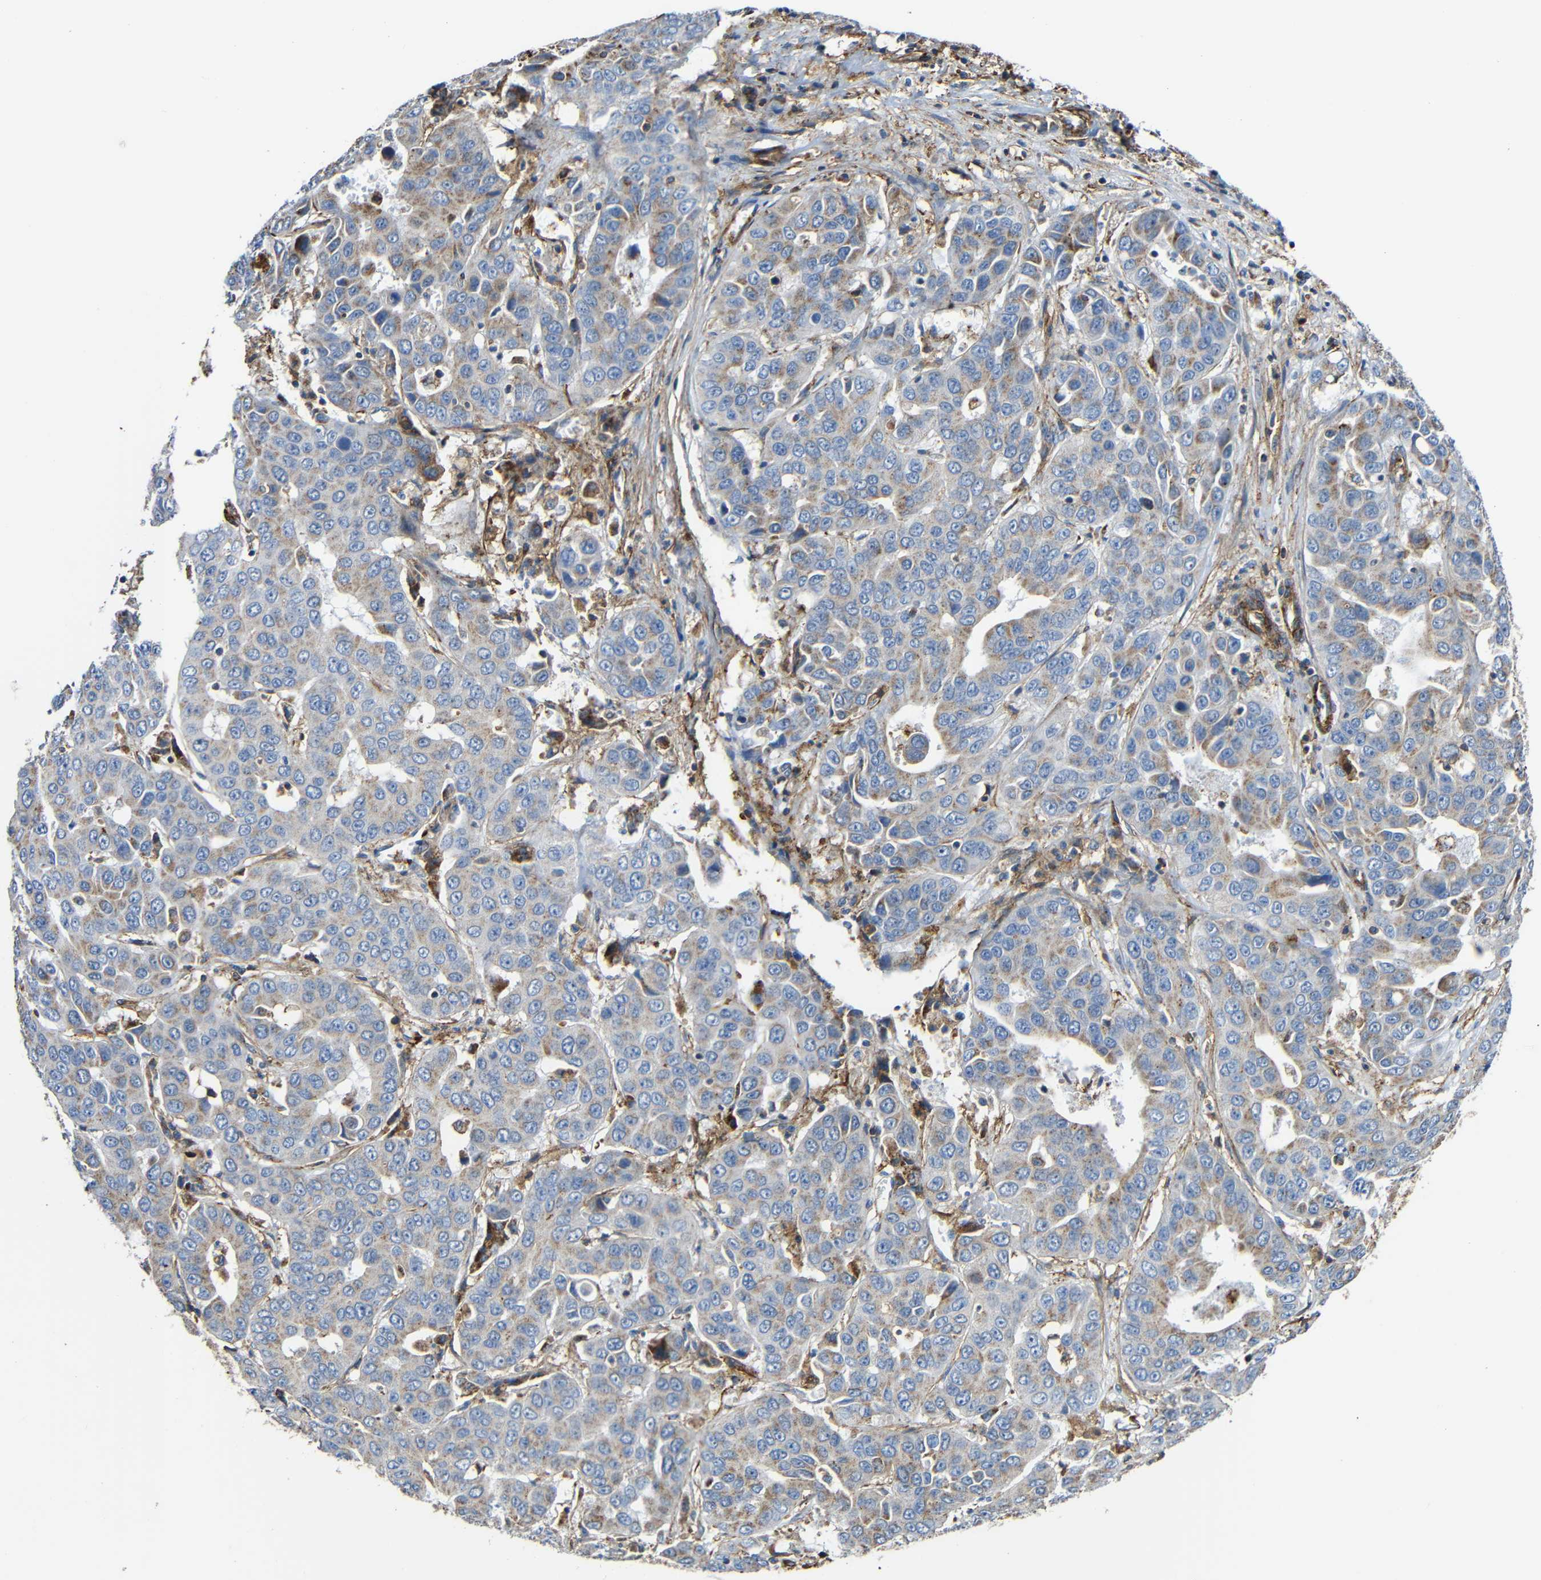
{"staining": {"intensity": "moderate", "quantity": "25%-75%", "location": "cytoplasmic/membranous"}, "tissue": "liver cancer", "cell_type": "Tumor cells", "image_type": "cancer", "snomed": [{"axis": "morphology", "description": "Cholangiocarcinoma"}, {"axis": "topography", "description": "Liver"}], "caption": "Approximately 25%-75% of tumor cells in liver cancer exhibit moderate cytoplasmic/membranous protein expression as visualized by brown immunohistochemical staining.", "gene": "IGSF10", "patient": {"sex": "female", "age": 52}}